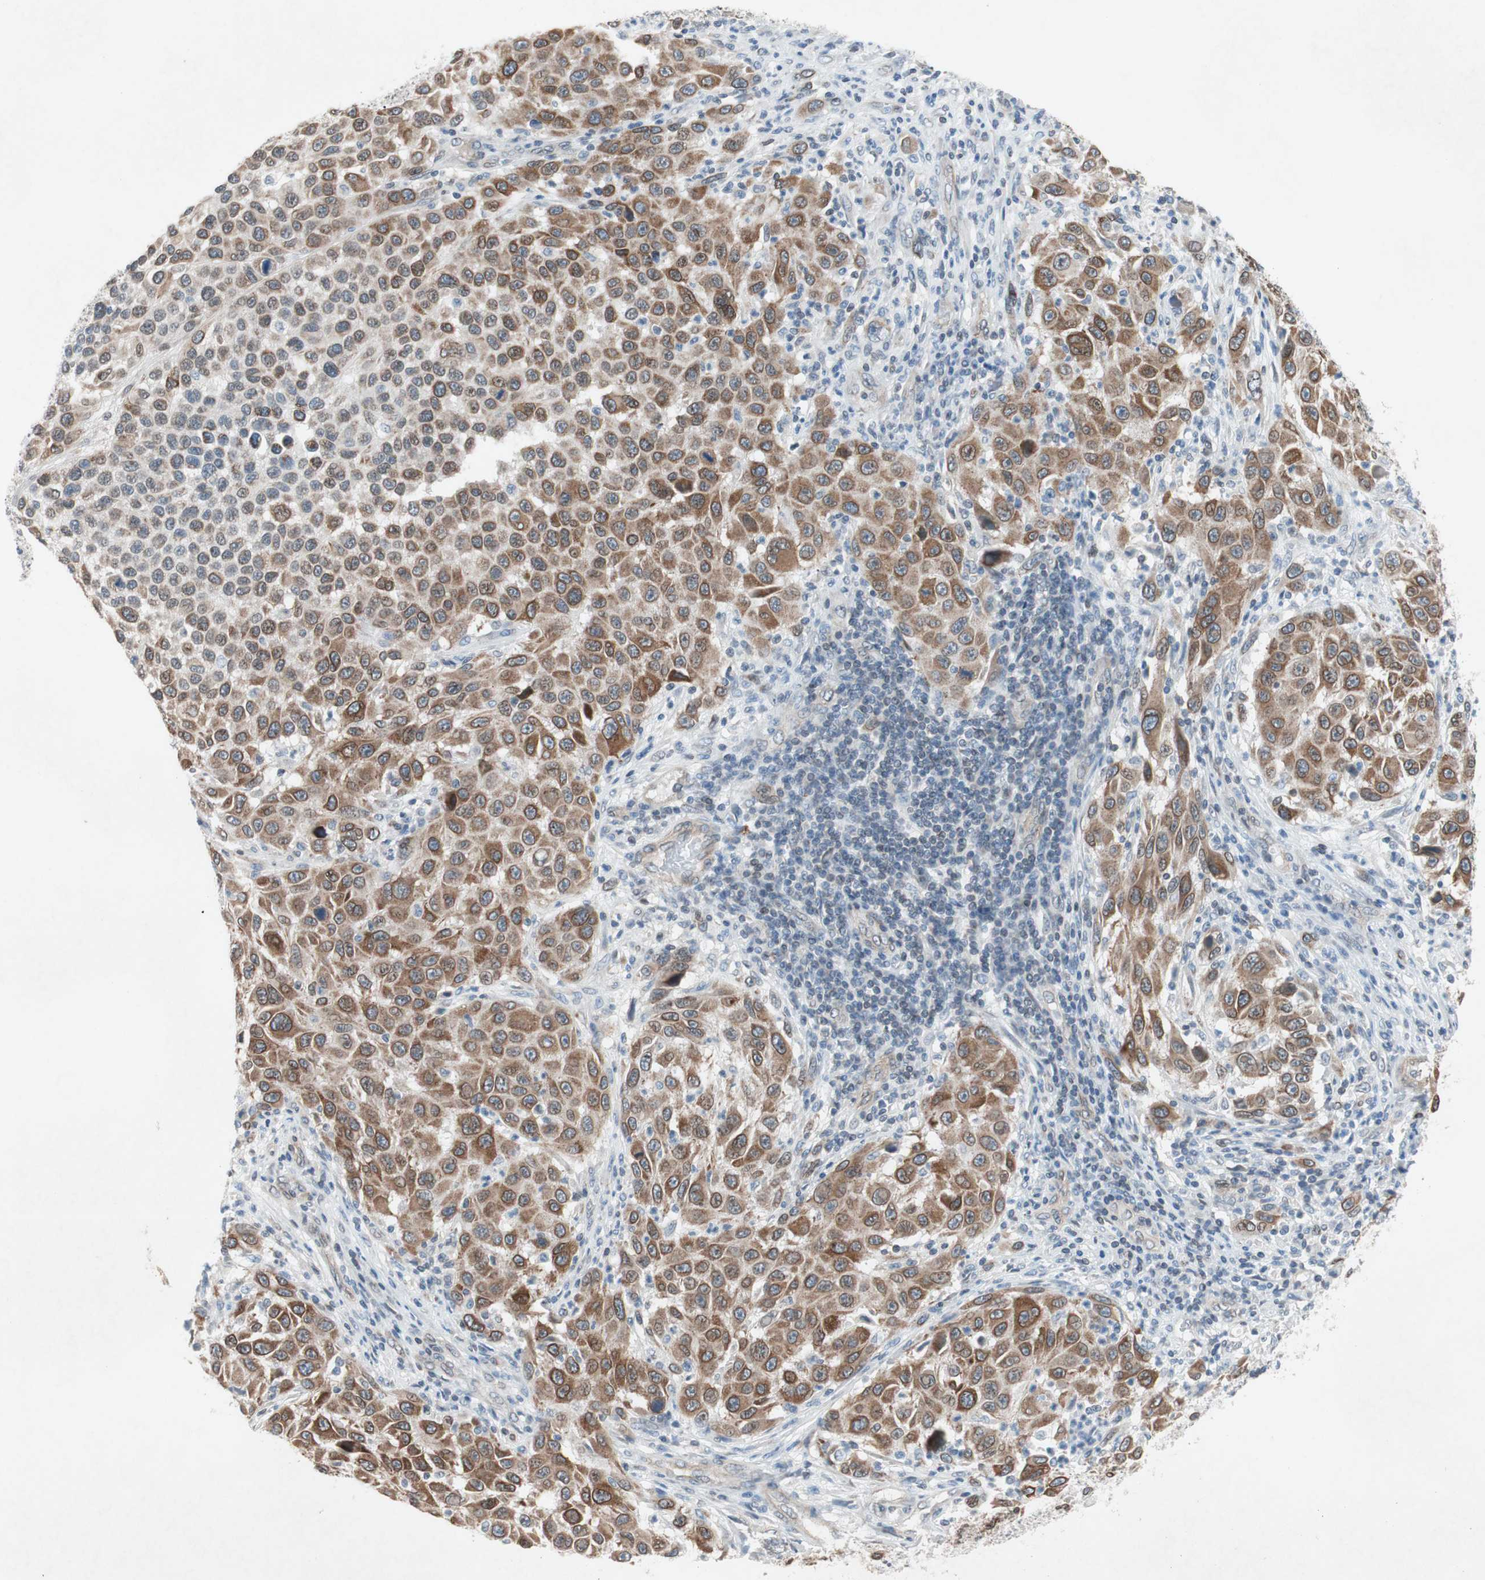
{"staining": {"intensity": "moderate", "quantity": ">75%", "location": "cytoplasmic/membranous,nuclear"}, "tissue": "melanoma", "cell_type": "Tumor cells", "image_type": "cancer", "snomed": [{"axis": "morphology", "description": "Malignant melanoma, Metastatic site"}, {"axis": "topography", "description": "Lymph node"}], "caption": "Immunohistochemical staining of melanoma shows medium levels of moderate cytoplasmic/membranous and nuclear protein positivity in about >75% of tumor cells.", "gene": "ARNT2", "patient": {"sex": "male", "age": 61}}